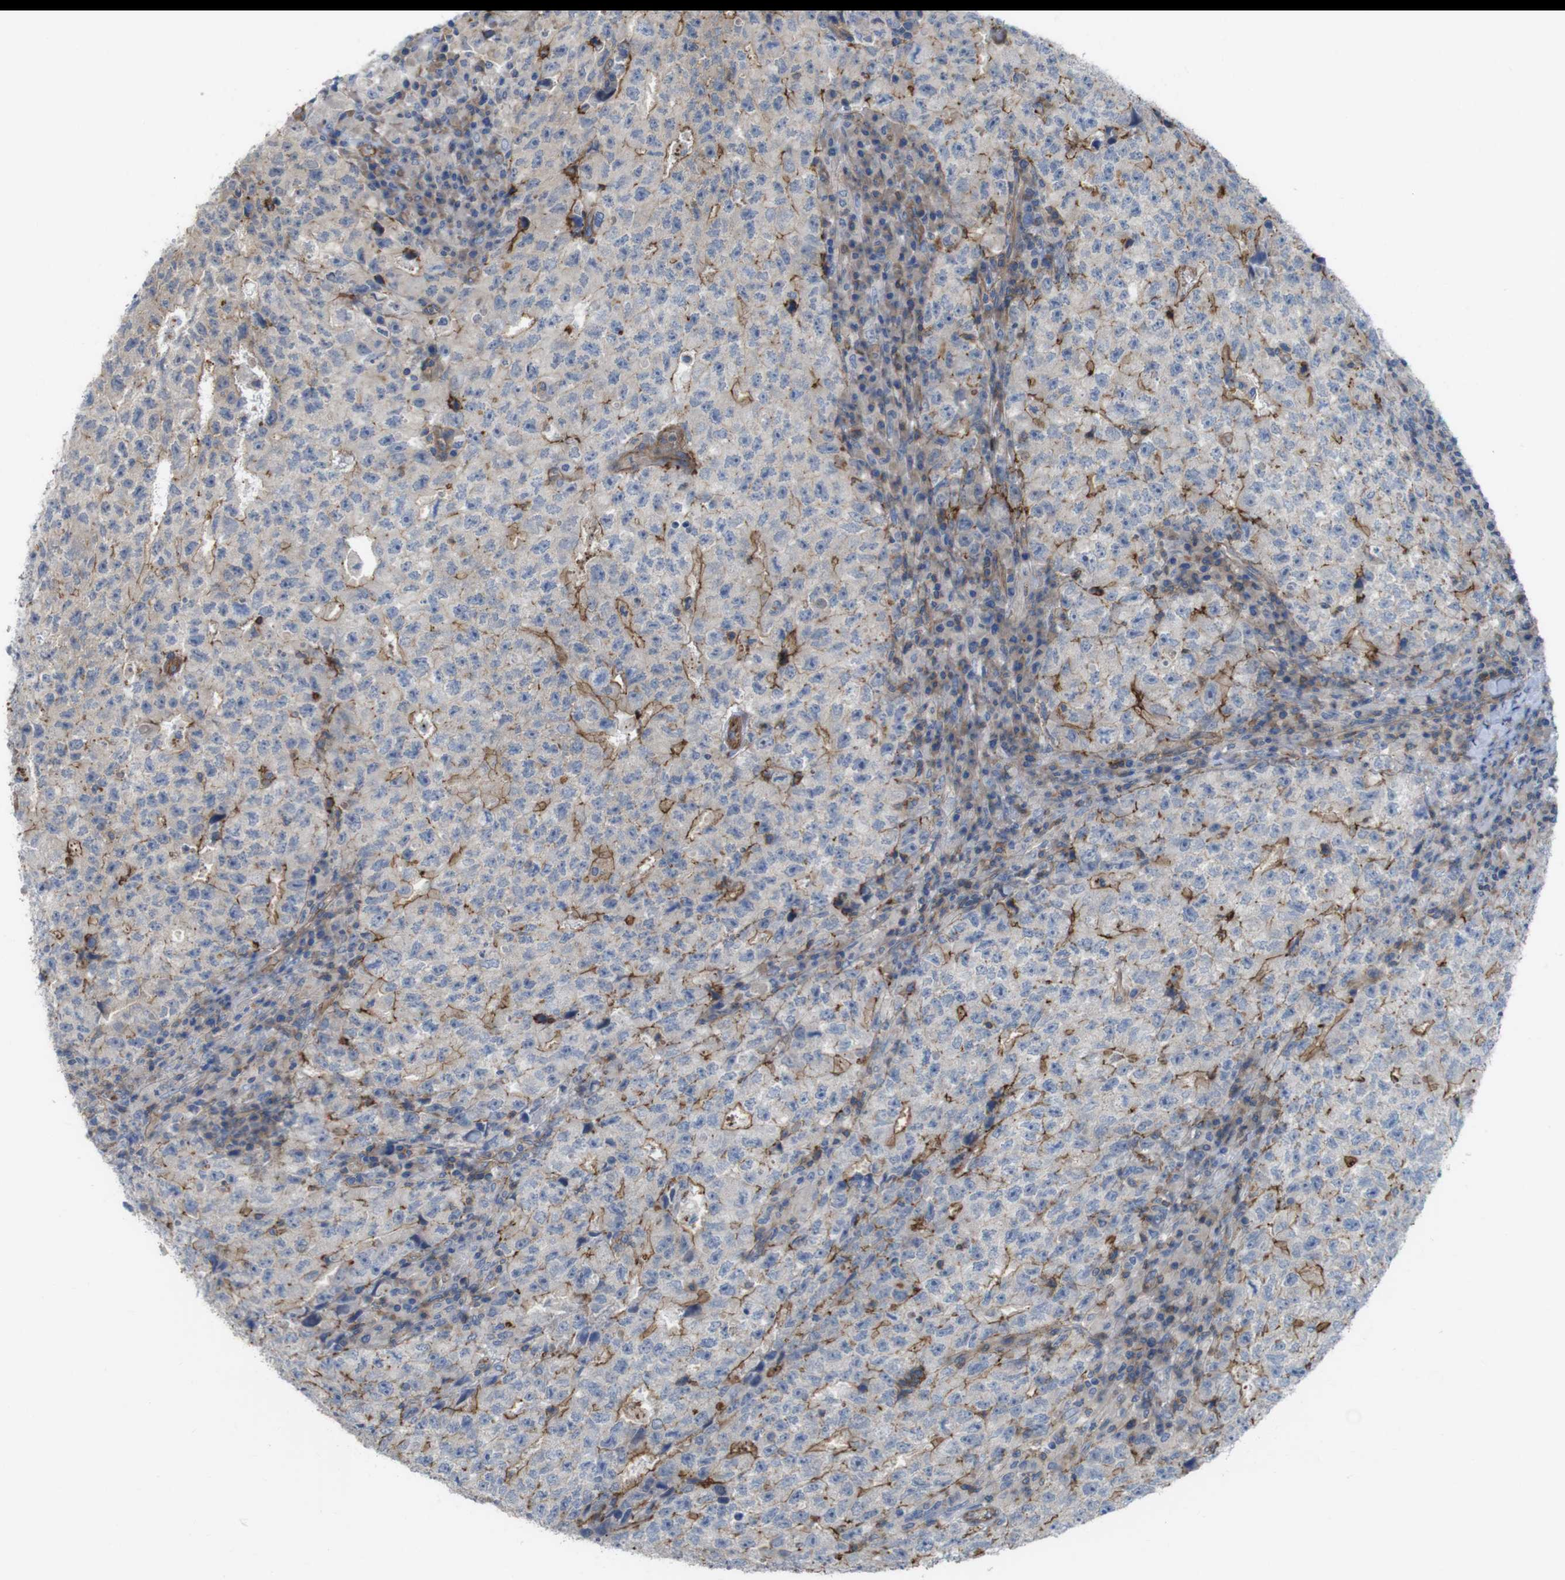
{"staining": {"intensity": "weak", "quantity": "25%-75%", "location": "cytoplasmic/membranous"}, "tissue": "testis cancer", "cell_type": "Tumor cells", "image_type": "cancer", "snomed": [{"axis": "morphology", "description": "Necrosis, NOS"}, {"axis": "morphology", "description": "Carcinoma, Embryonal, NOS"}, {"axis": "topography", "description": "Testis"}], "caption": "This image demonstrates embryonal carcinoma (testis) stained with immunohistochemistry to label a protein in brown. The cytoplasmic/membranous of tumor cells show weak positivity for the protein. Nuclei are counter-stained blue.", "gene": "PREX2", "patient": {"sex": "male", "age": 19}}